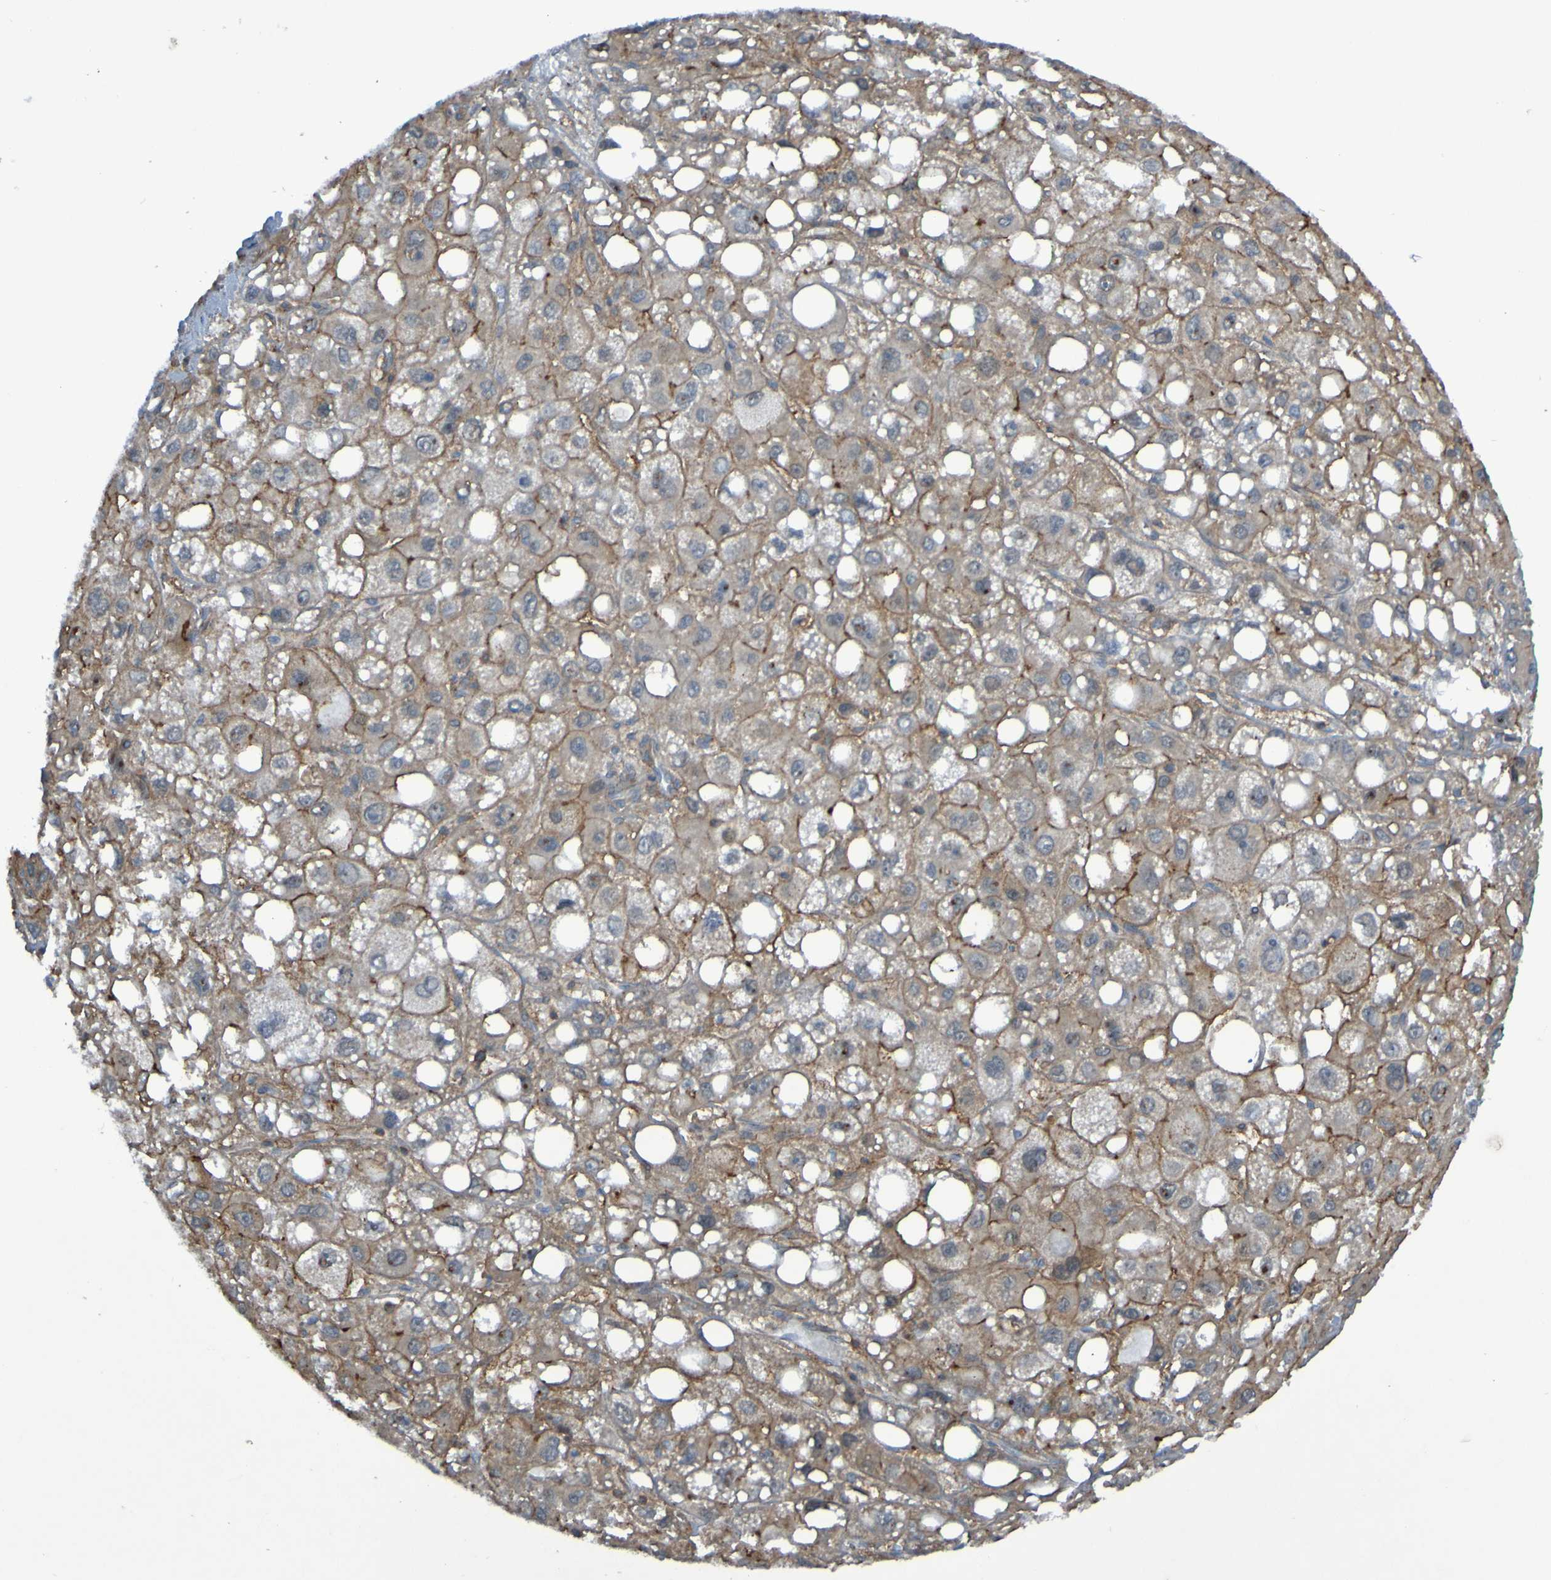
{"staining": {"intensity": "strong", "quantity": "25%-75%", "location": "cytoplasmic/membranous"}, "tissue": "liver cancer", "cell_type": "Tumor cells", "image_type": "cancer", "snomed": [{"axis": "morphology", "description": "Carcinoma, Hepatocellular, NOS"}, {"axis": "topography", "description": "Liver"}], "caption": "This is an image of immunohistochemistry staining of liver hepatocellular carcinoma, which shows strong positivity in the cytoplasmic/membranous of tumor cells.", "gene": "PDGFB", "patient": {"sex": "male", "age": 55}}